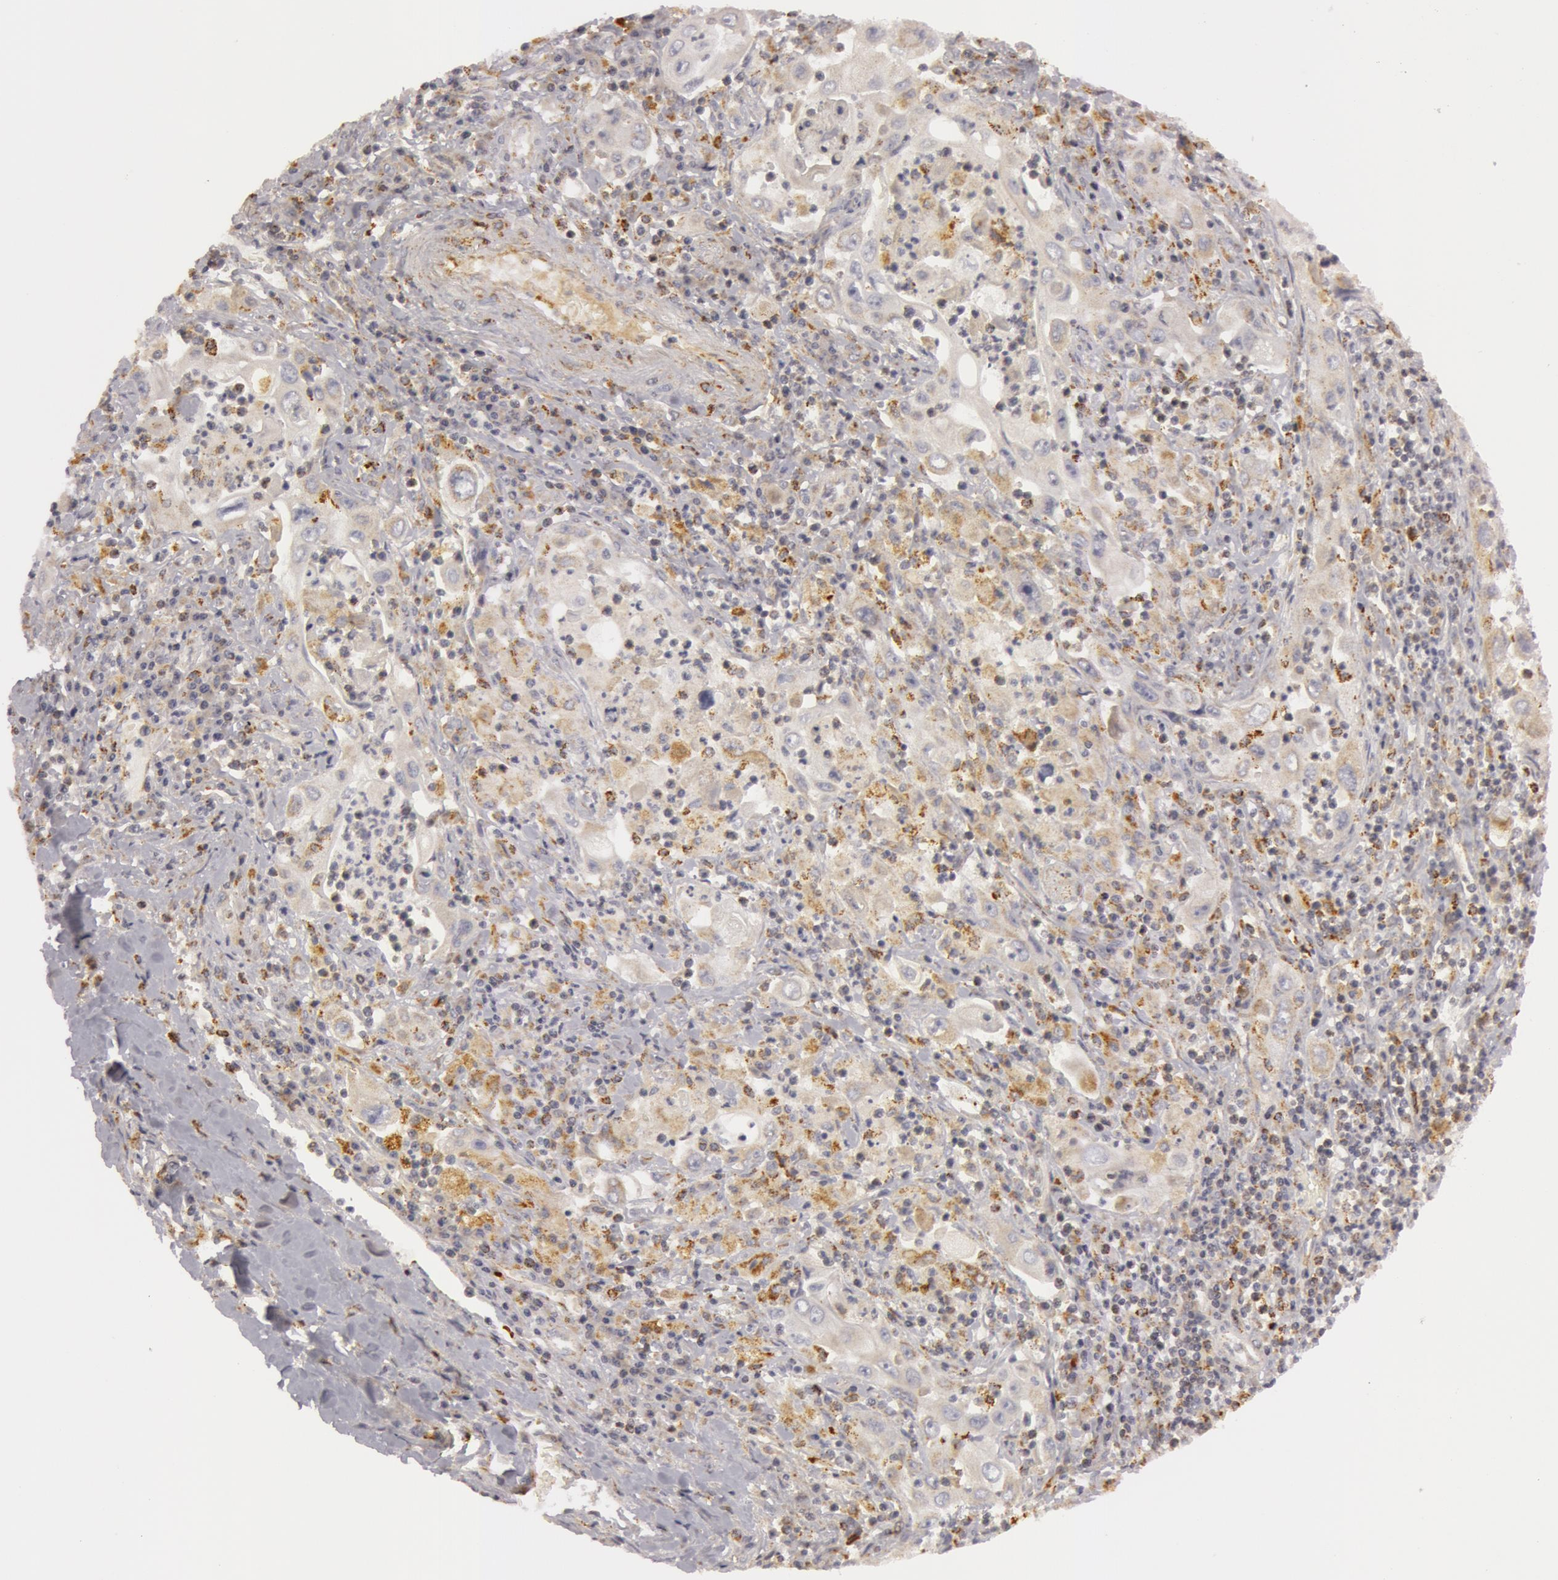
{"staining": {"intensity": "moderate", "quantity": ">75%", "location": "cytoplasmic/membranous"}, "tissue": "pancreatic cancer", "cell_type": "Tumor cells", "image_type": "cancer", "snomed": [{"axis": "morphology", "description": "Adenocarcinoma, NOS"}, {"axis": "topography", "description": "Pancreas"}], "caption": "This is a photomicrograph of IHC staining of adenocarcinoma (pancreatic), which shows moderate expression in the cytoplasmic/membranous of tumor cells.", "gene": "C7", "patient": {"sex": "male", "age": 70}}